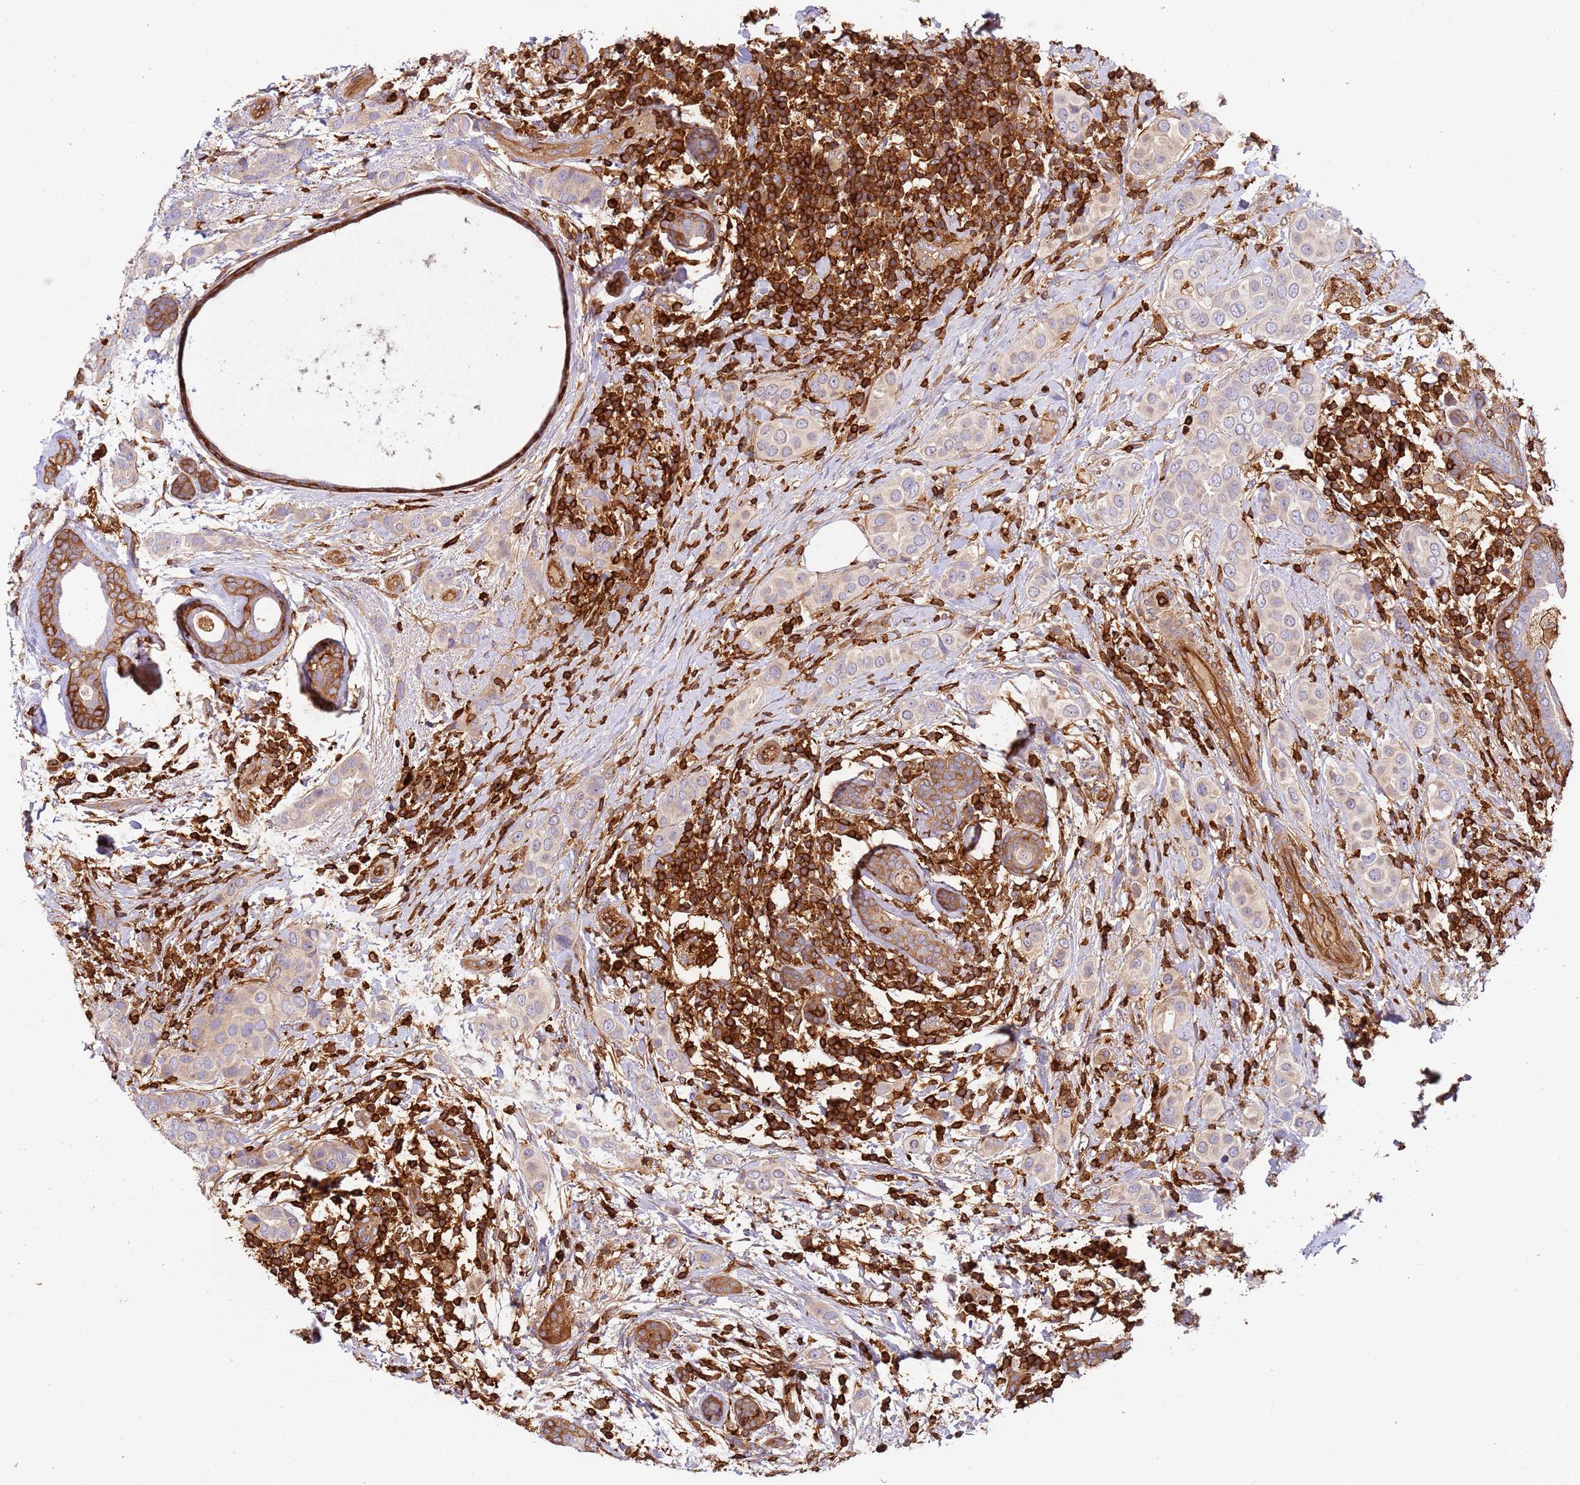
{"staining": {"intensity": "negative", "quantity": "none", "location": "none"}, "tissue": "breast cancer", "cell_type": "Tumor cells", "image_type": "cancer", "snomed": [{"axis": "morphology", "description": "Lobular carcinoma"}, {"axis": "topography", "description": "Breast"}], "caption": "Immunohistochemistry (IHC) photomicrograph of lobular carcinoma (breast) stained for a protein (brown), which shows no staining in tumor cells.", "gene": "OR6P1", "patient": {"sex": "female", "age": 51}}